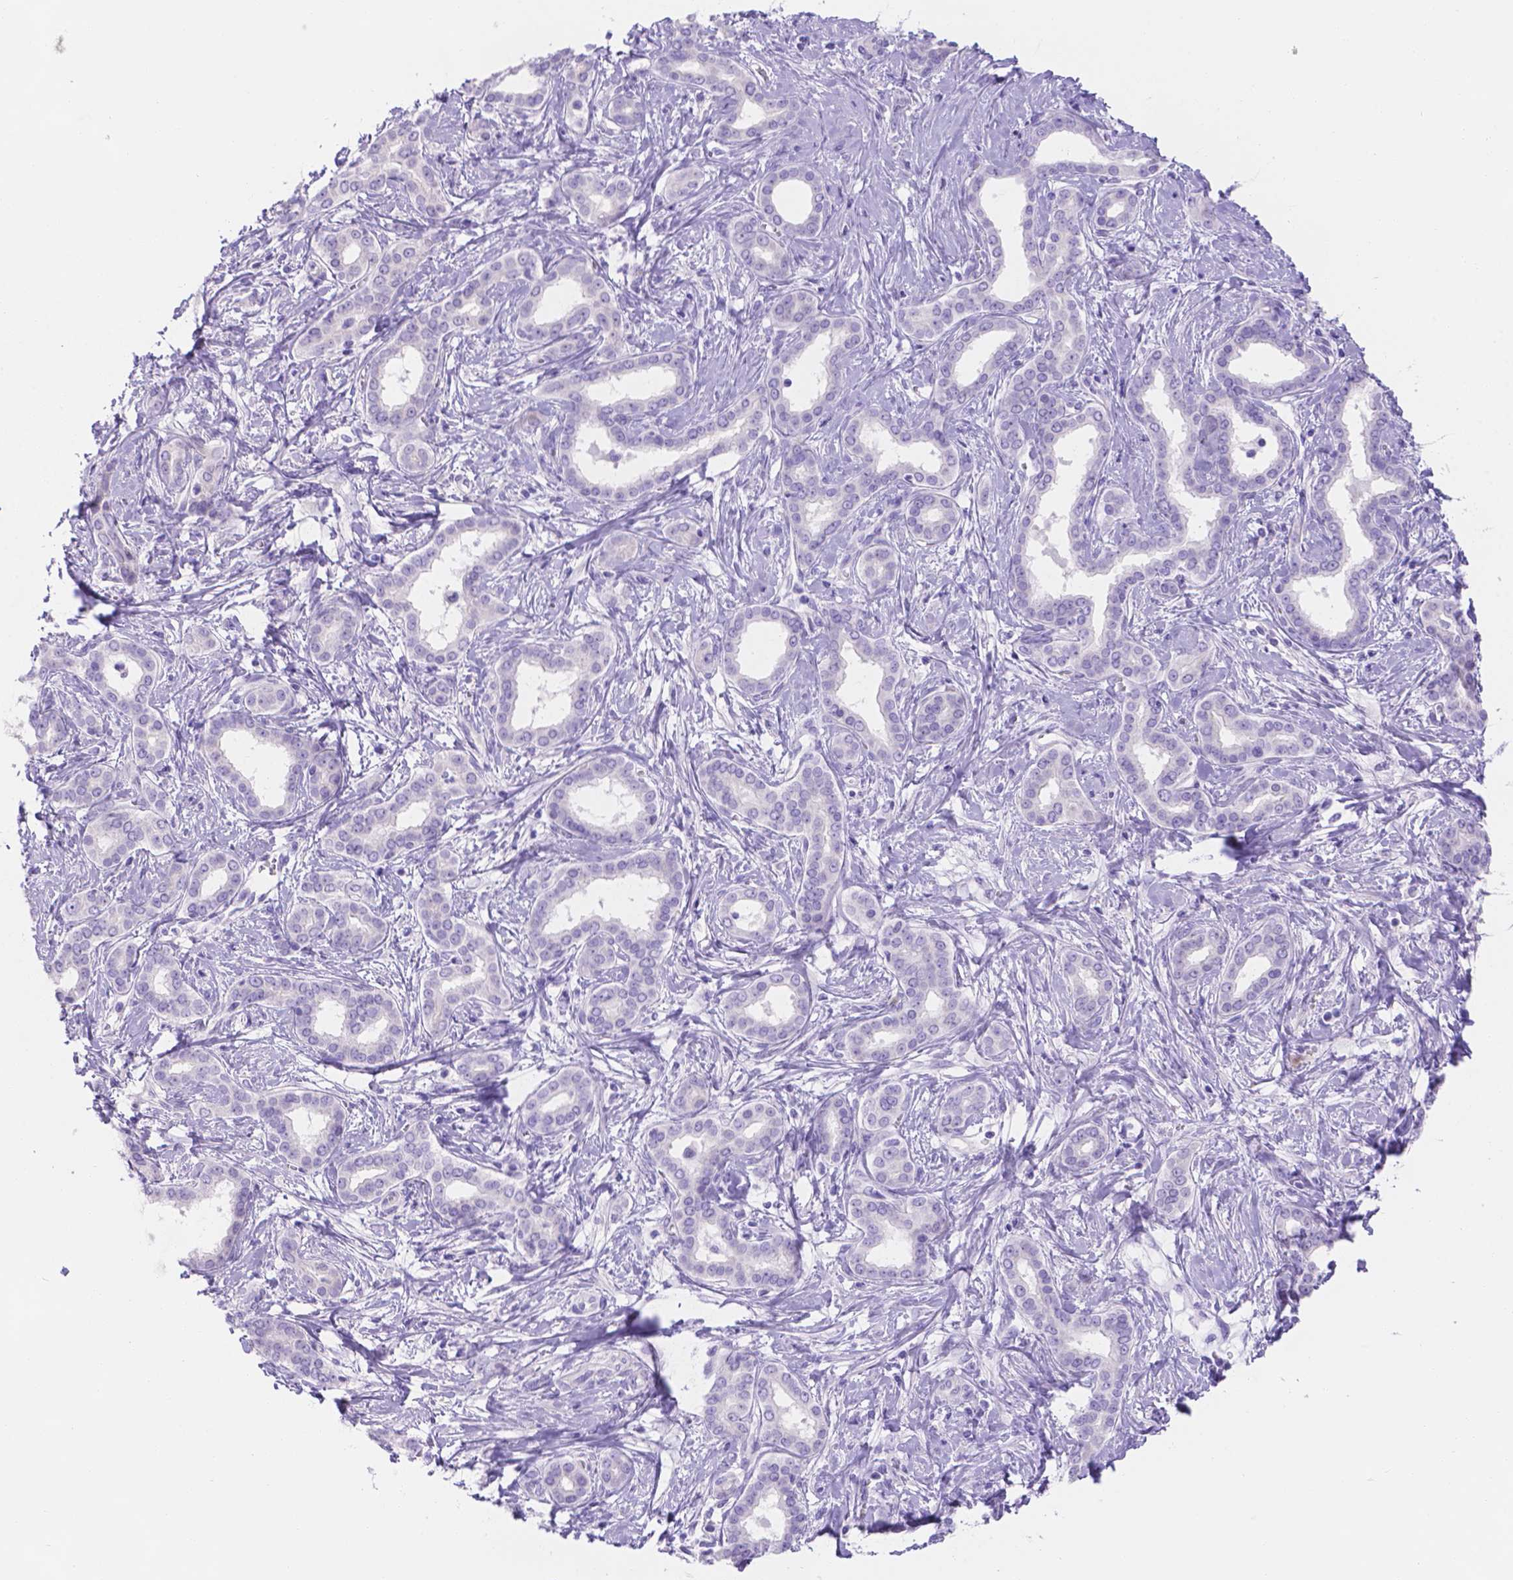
{"staining": {"intensity": "negative", "quantity": "none", "location": "none"}, "tissue": "liver cancer", "cell_type": "Tumor cells", "image_type": "cancer", "snomed": [{"axis": "morphology", "description": "Cholangiocarcinoma"}, {"axis": "topography", "description": "Liver"}], "caption": "Tumor cells show no significant positivity in cholangiocarcinoma (liver).", "gene": "MLN", "patient": {"sex": "female", "age": 47}}